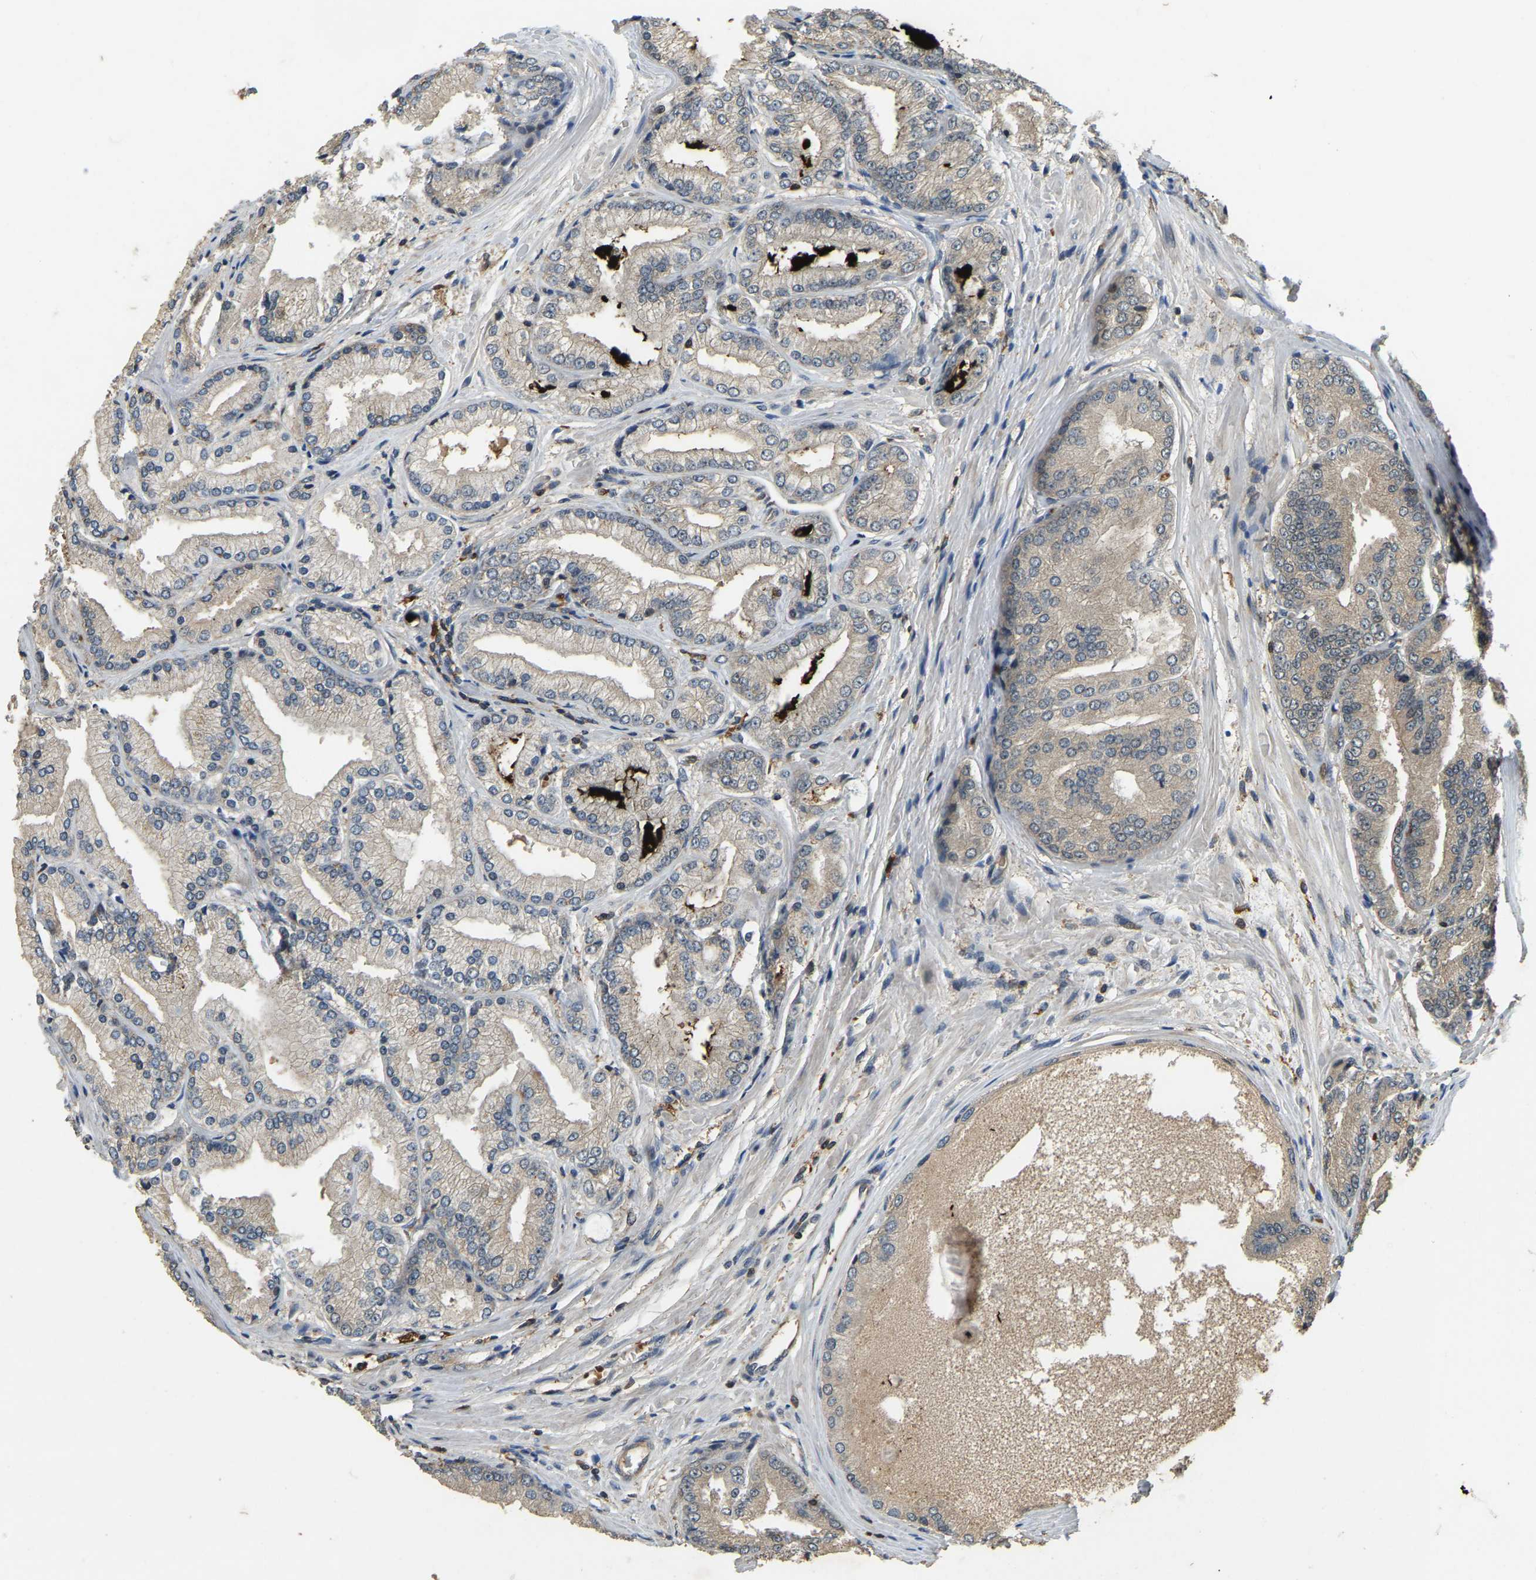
{"staining": {"intensity": "weak", "quantity": "<25%", "location": "cytoplasmic/membranous"}, "tissue": "prostate cancer", "cell_type": "Tumor cells", "image_type": "cancer", "snomed": [{"axis": "morphology", "description": "Adenocarcinoma, High grade"}, {"axis": "topography", "description": "Prostate"}], "caption": "Immunohistochemistry (IHC) photomicrograph of neoplastic tissue: prostate cancer stained with DAB (3,3'-diaminobenzidine) exhibits no significant protein staining in tumor cells.", "gene": "RNF141", "patient": {"sex": "male", "age": 59}}